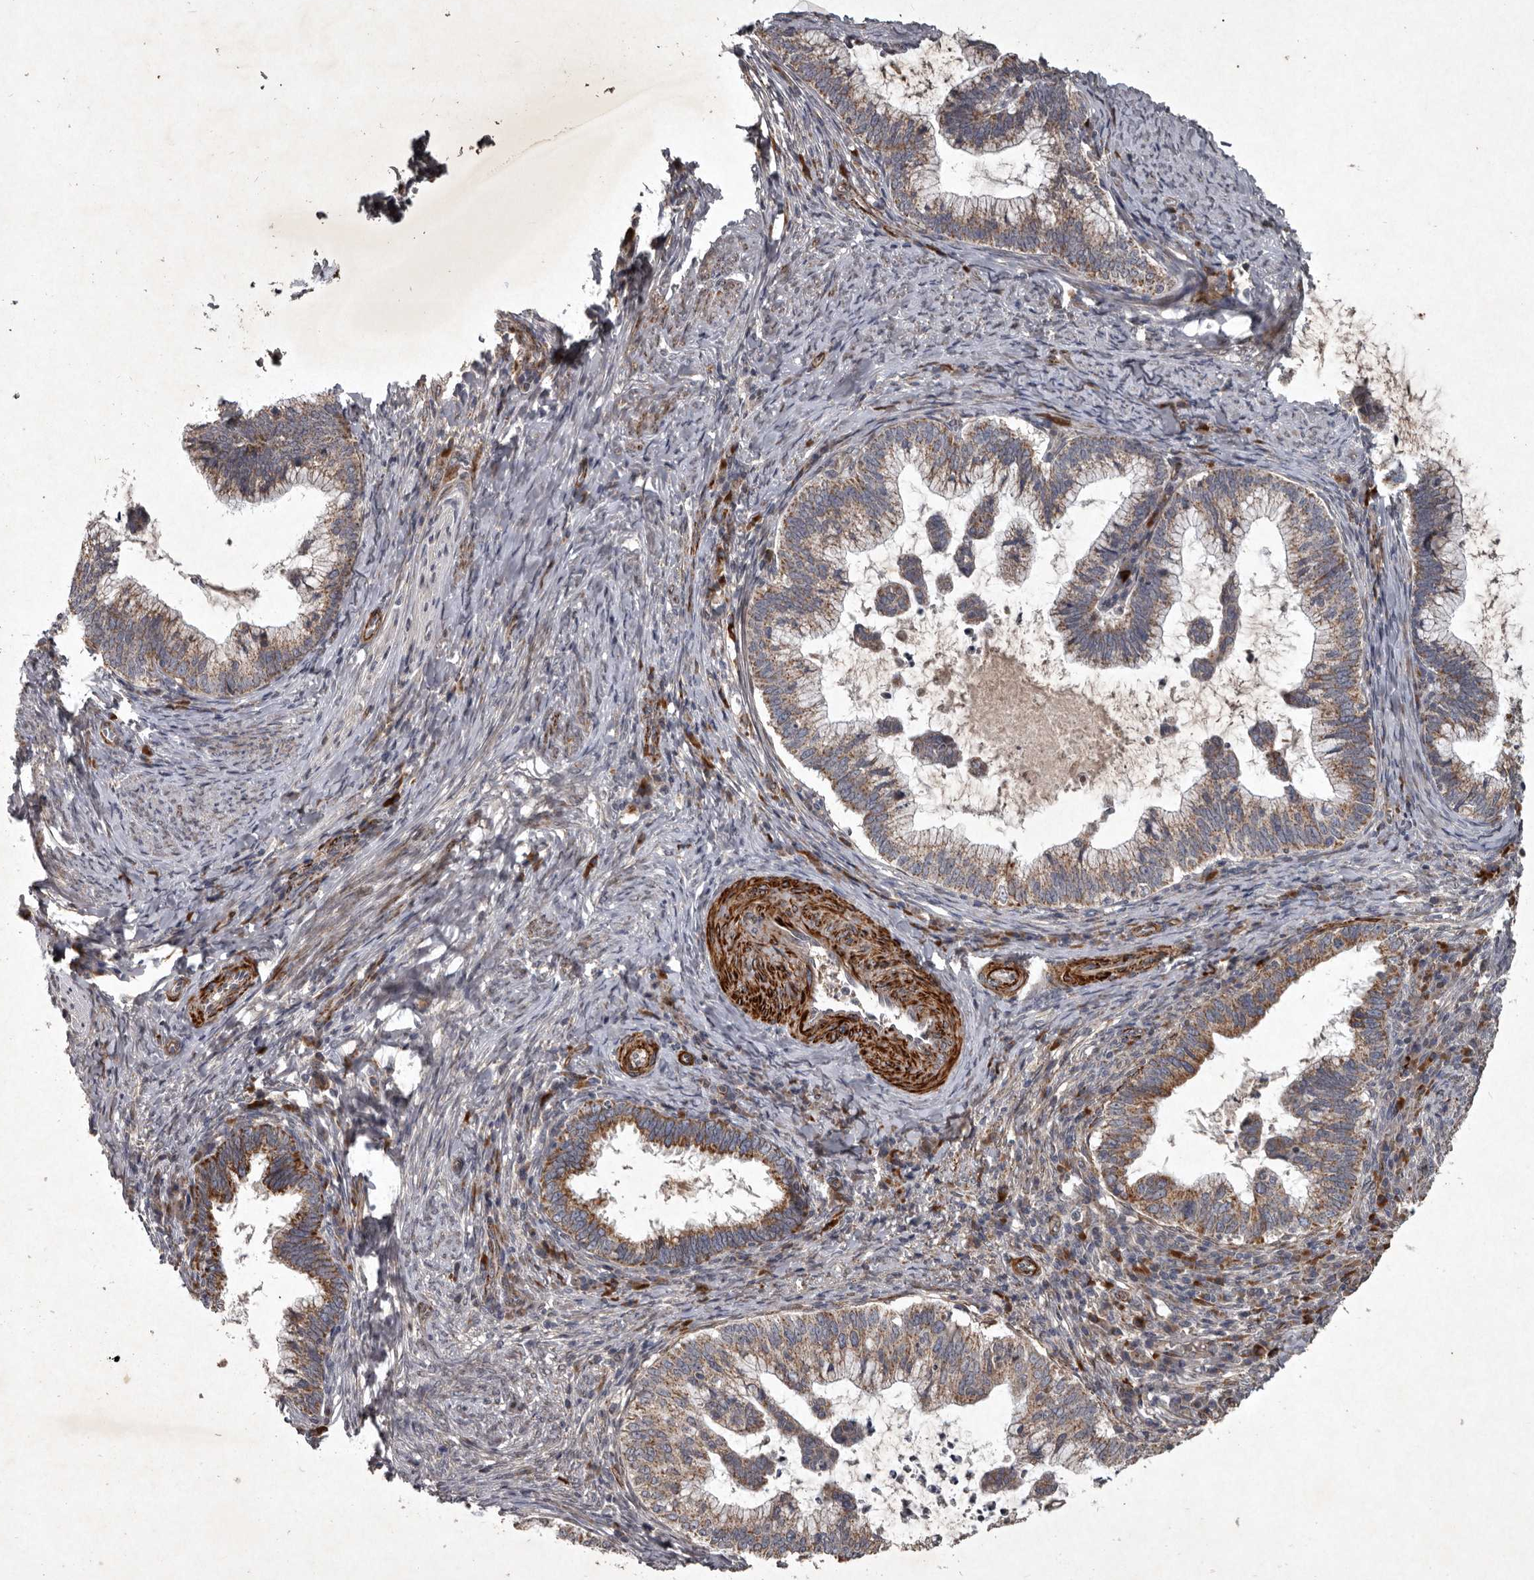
{"staining": {"intensity": "moderate", "quantity": ">75%", "location": "cytoplasmic/membranous"}, "tissue": "cervical cancer", "cell_type": "Tumor cells", "image_type": "cancer", "snomed": [{"axis": "morphology", "description": "Adenocarcinoma, NOS"}, {"axis": "topography", "description": "Cervix"}], "caption": "Human cervical cancer (adenocarcinoma) stained for a protein (brown) demonstrates moderate cytoplasmic/membranous positive expression in about >75% of tumor cells.", "gene": "MRPS15", "patient": {"sex": "female", "age": 36}}